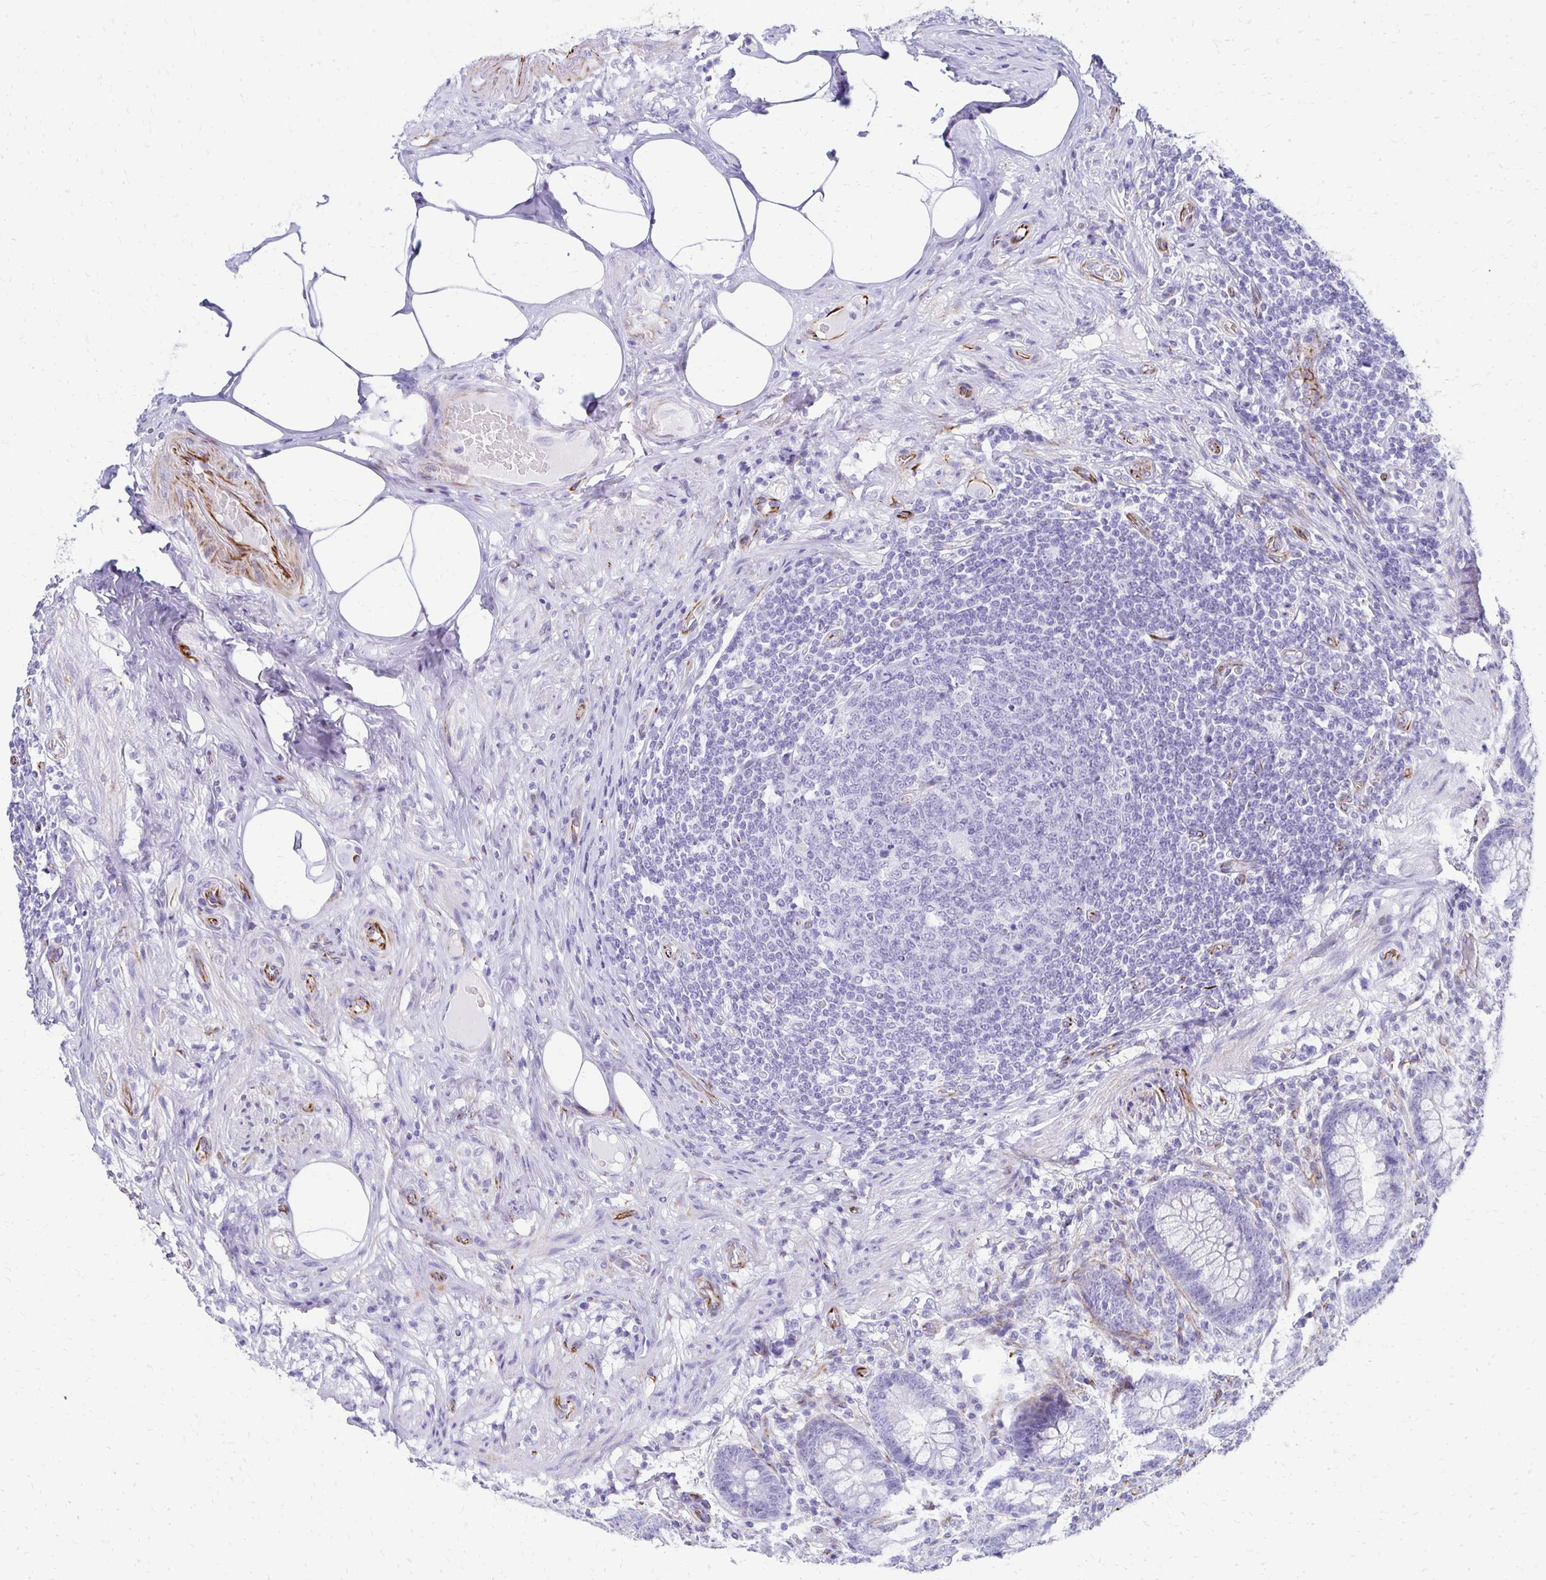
{"staining": {"intensity": "negative", "quantity": "none", "location": "none"}, "tissue": "appendix", "cell_type": "Glandular cells", "image_type": "normal", "snomed": [{"axis": "morphology", "description": "Normal tissue, NOS"}, {"axis": "topography", "description": "Appendix"}], "caption": "This is an IHC photomicrograph of unremarkable appendix. There is no expression in glandular cells.", "gene": "TMEM54", "patient": {"sex": "male", "age": 71}}